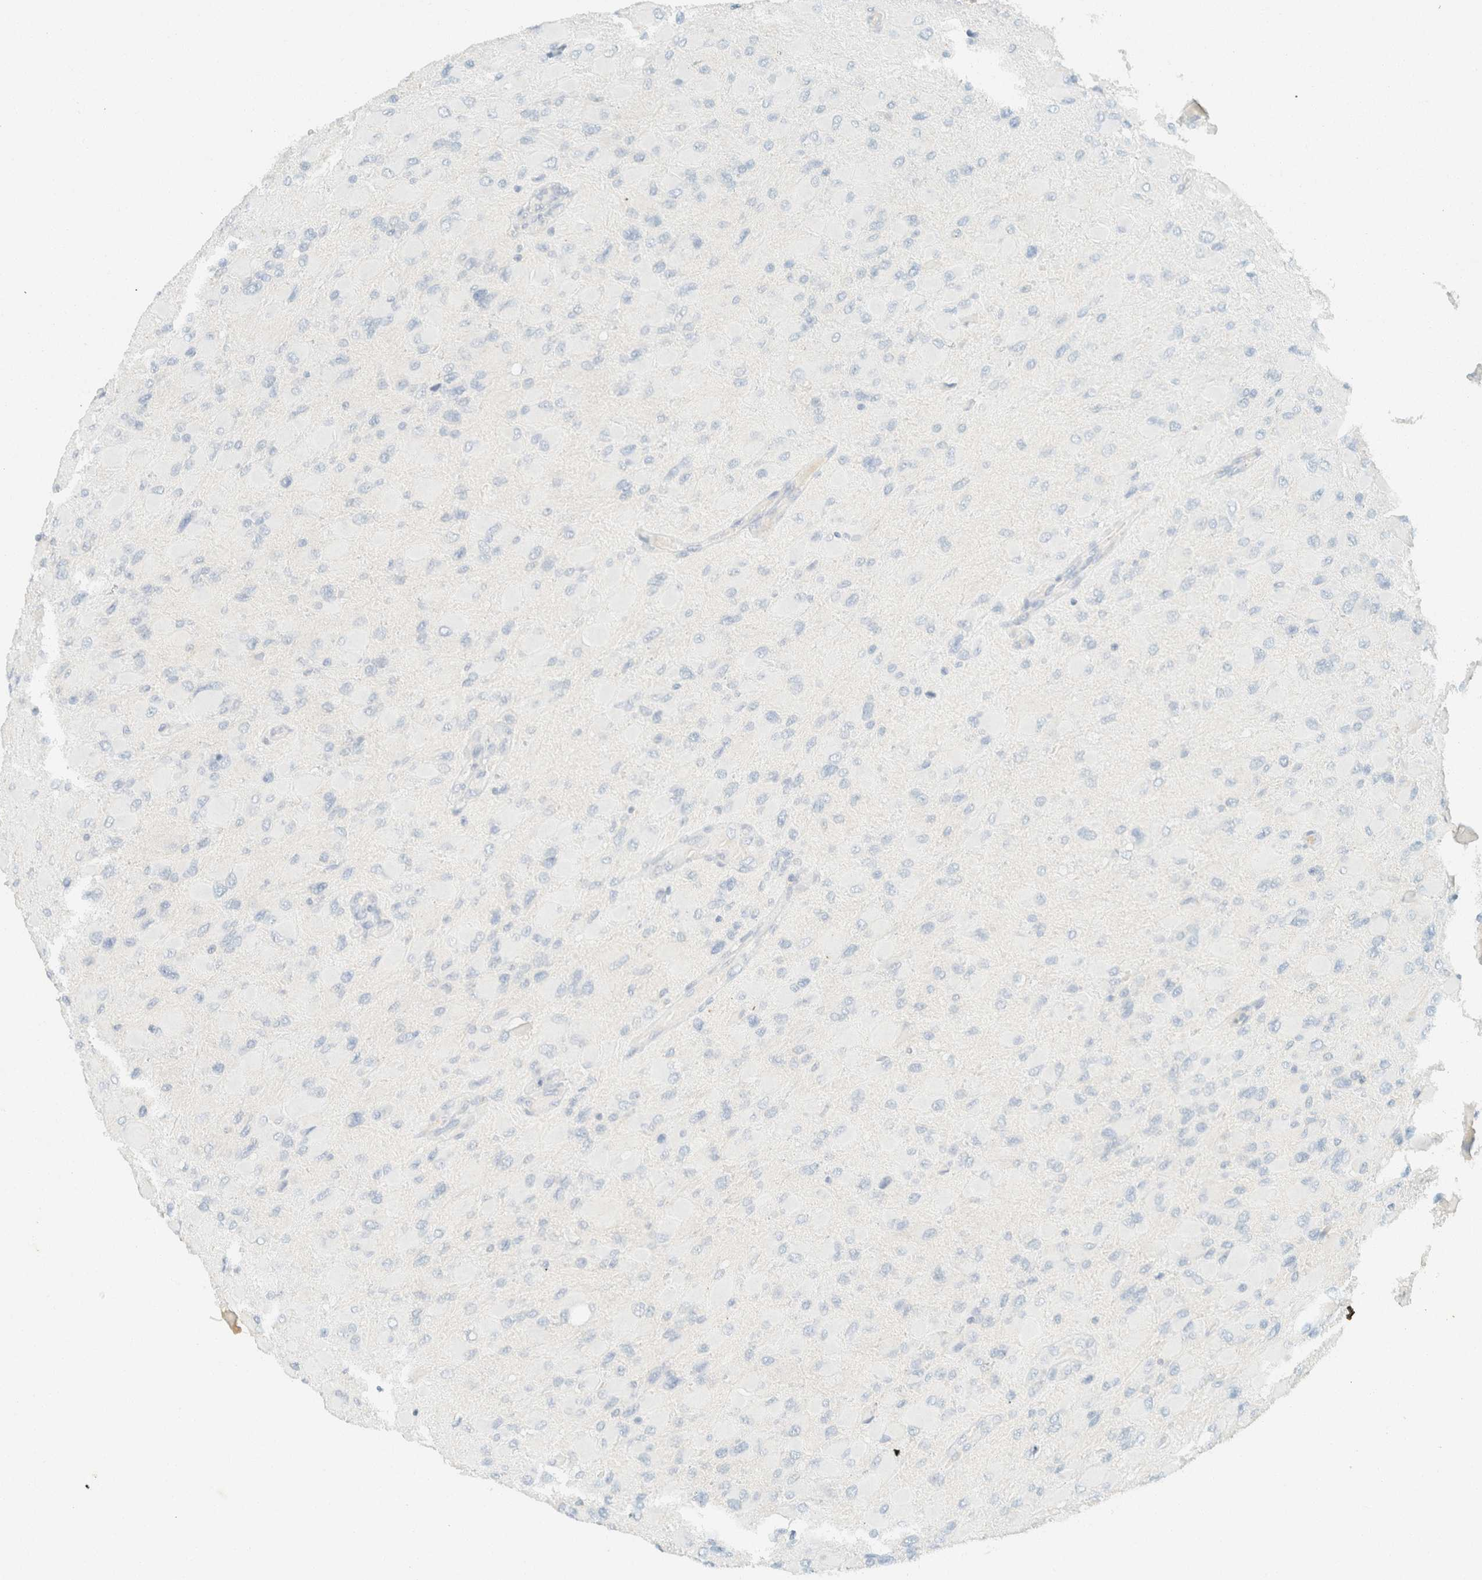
{"staining": {"intensity": "negative", "quantity": "none", "location": "none"}, "tissue": "glioma", "cell_type": "Tumor cells", "image_type": "cancer", "snomed": [{"axis": "morphology", "description": "Glioma, malignant, High grade"}, {"axis": "topography", "description": "Cerebral cortex"}], "caption": "Tumor cells are negative for brown protein staining in high-grade glioma (malignant). The staining was performed using DAB to visualize the protein expression in brown, while the nuclei were stained in blue with hematoxylin (Magnification: 20x).", "gene": "GPA33", "patient": {"sex": "female", "age": 36}}